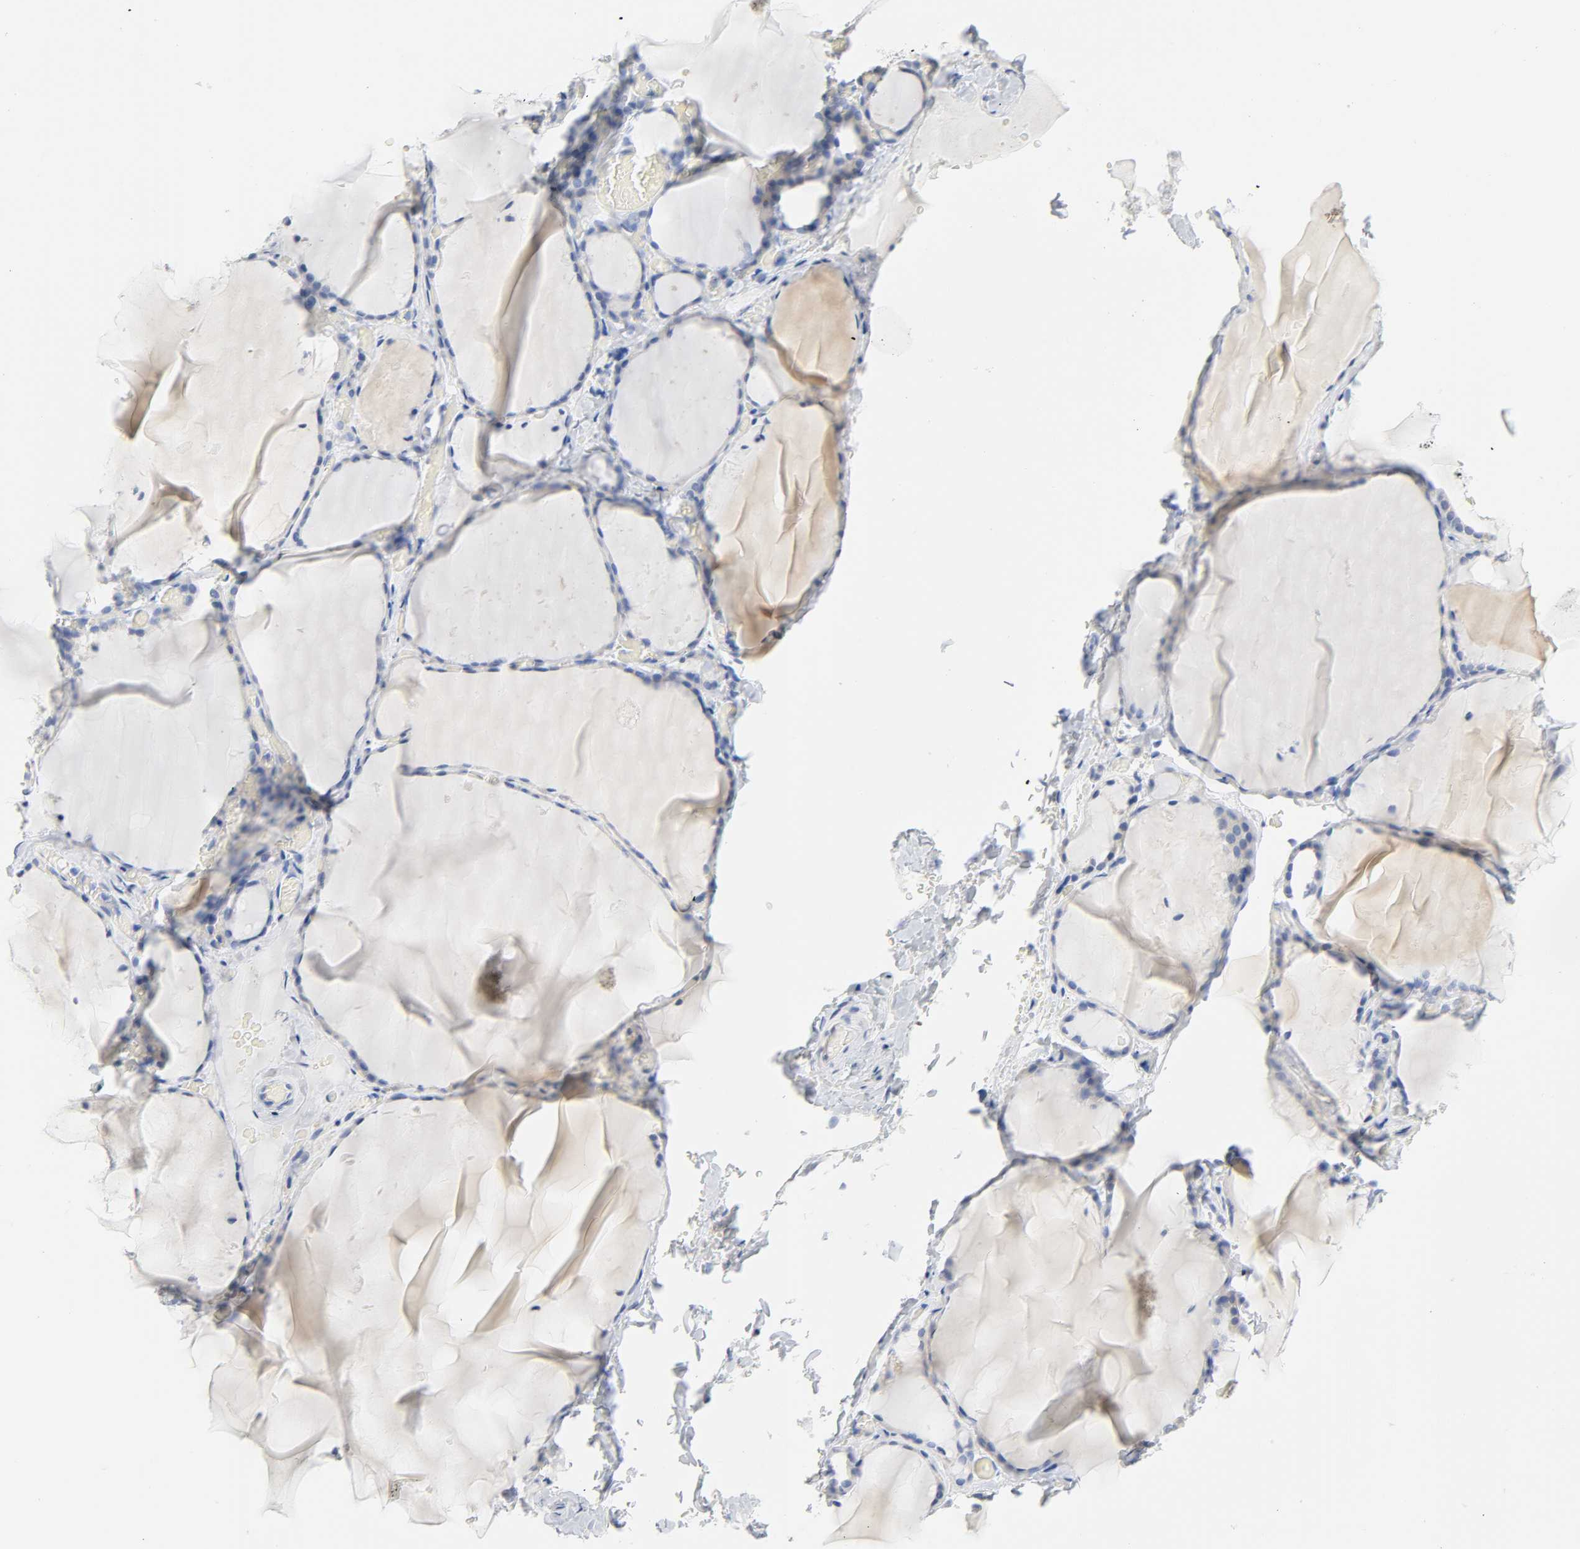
{"staining": {"intensity": "negative", "quantity": "none", "location": "none"}, "tissue": "thyroid gland", "cell_type": "Glandular cells", "image_type": "normal", "snomed": [{"axis": "morphology", "description": "Normal tissue, NOS"}, {"axis": "topography", "description": "Thyroid gland"}], "caption": "Thyroid gland stained for a protein using immunohistochemistry shows no positivity glandular cells.", "gene": "ACP3", "patient": {"sex": "female", "age": 22}}